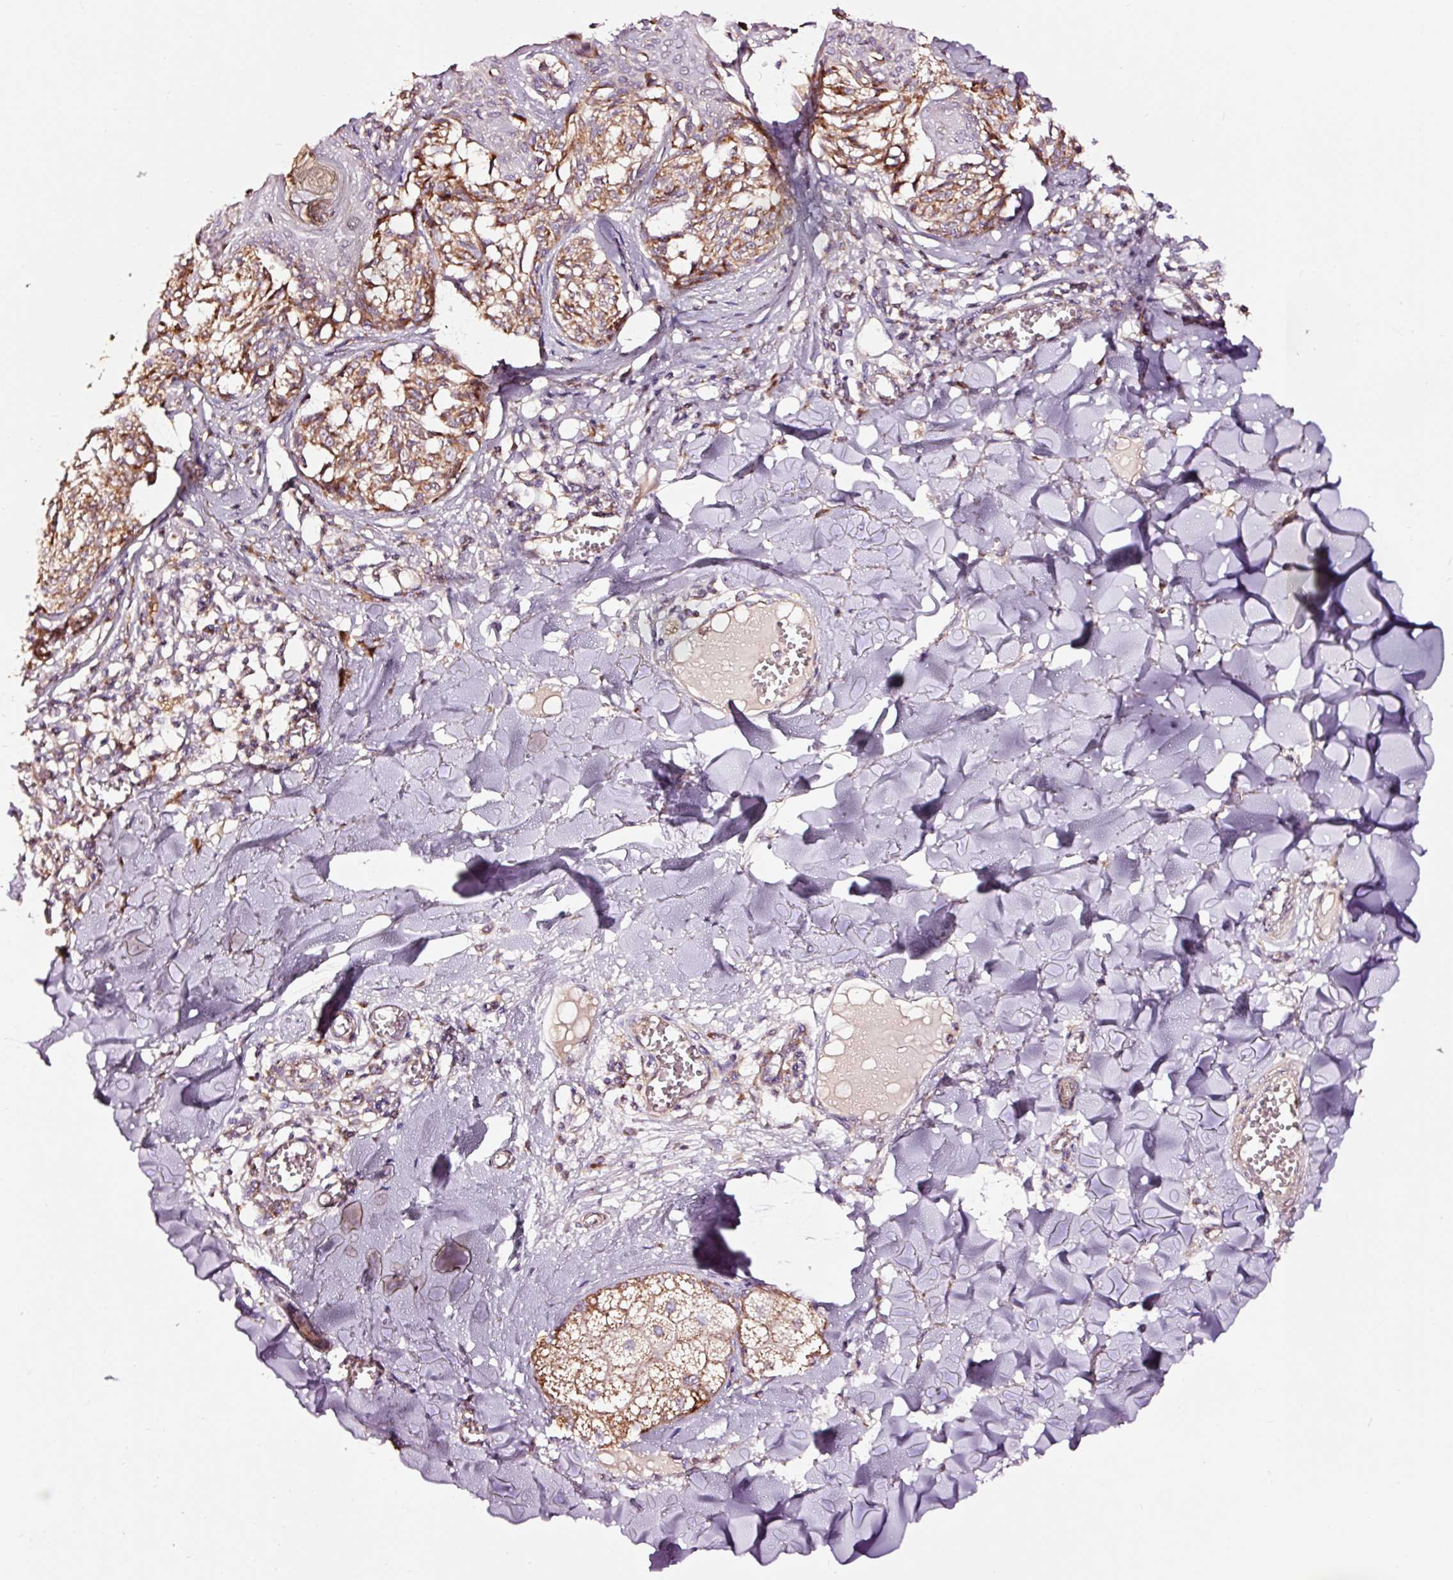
{"staining": {"intensity": "moderate", "quantity": ">75%", "location": "cytoplasmic/membranous"}, "tissue": "melanoma", "cell_type": "Tumor cells", "image_type": "cancer", "snomed": [{"axis": "morphology", "description": "Malignant melanoma, NOS"}, {"axis": "topography", "description": "Skin"}], "caption": "This is an image of immunohistochemistry (IHC) staining of melanoma, which shows moderate positivity in the cytoplasmic/membranous of tumor cells.", "gene": "TPM1", "patient": {"sex": "female", "age": 43}}